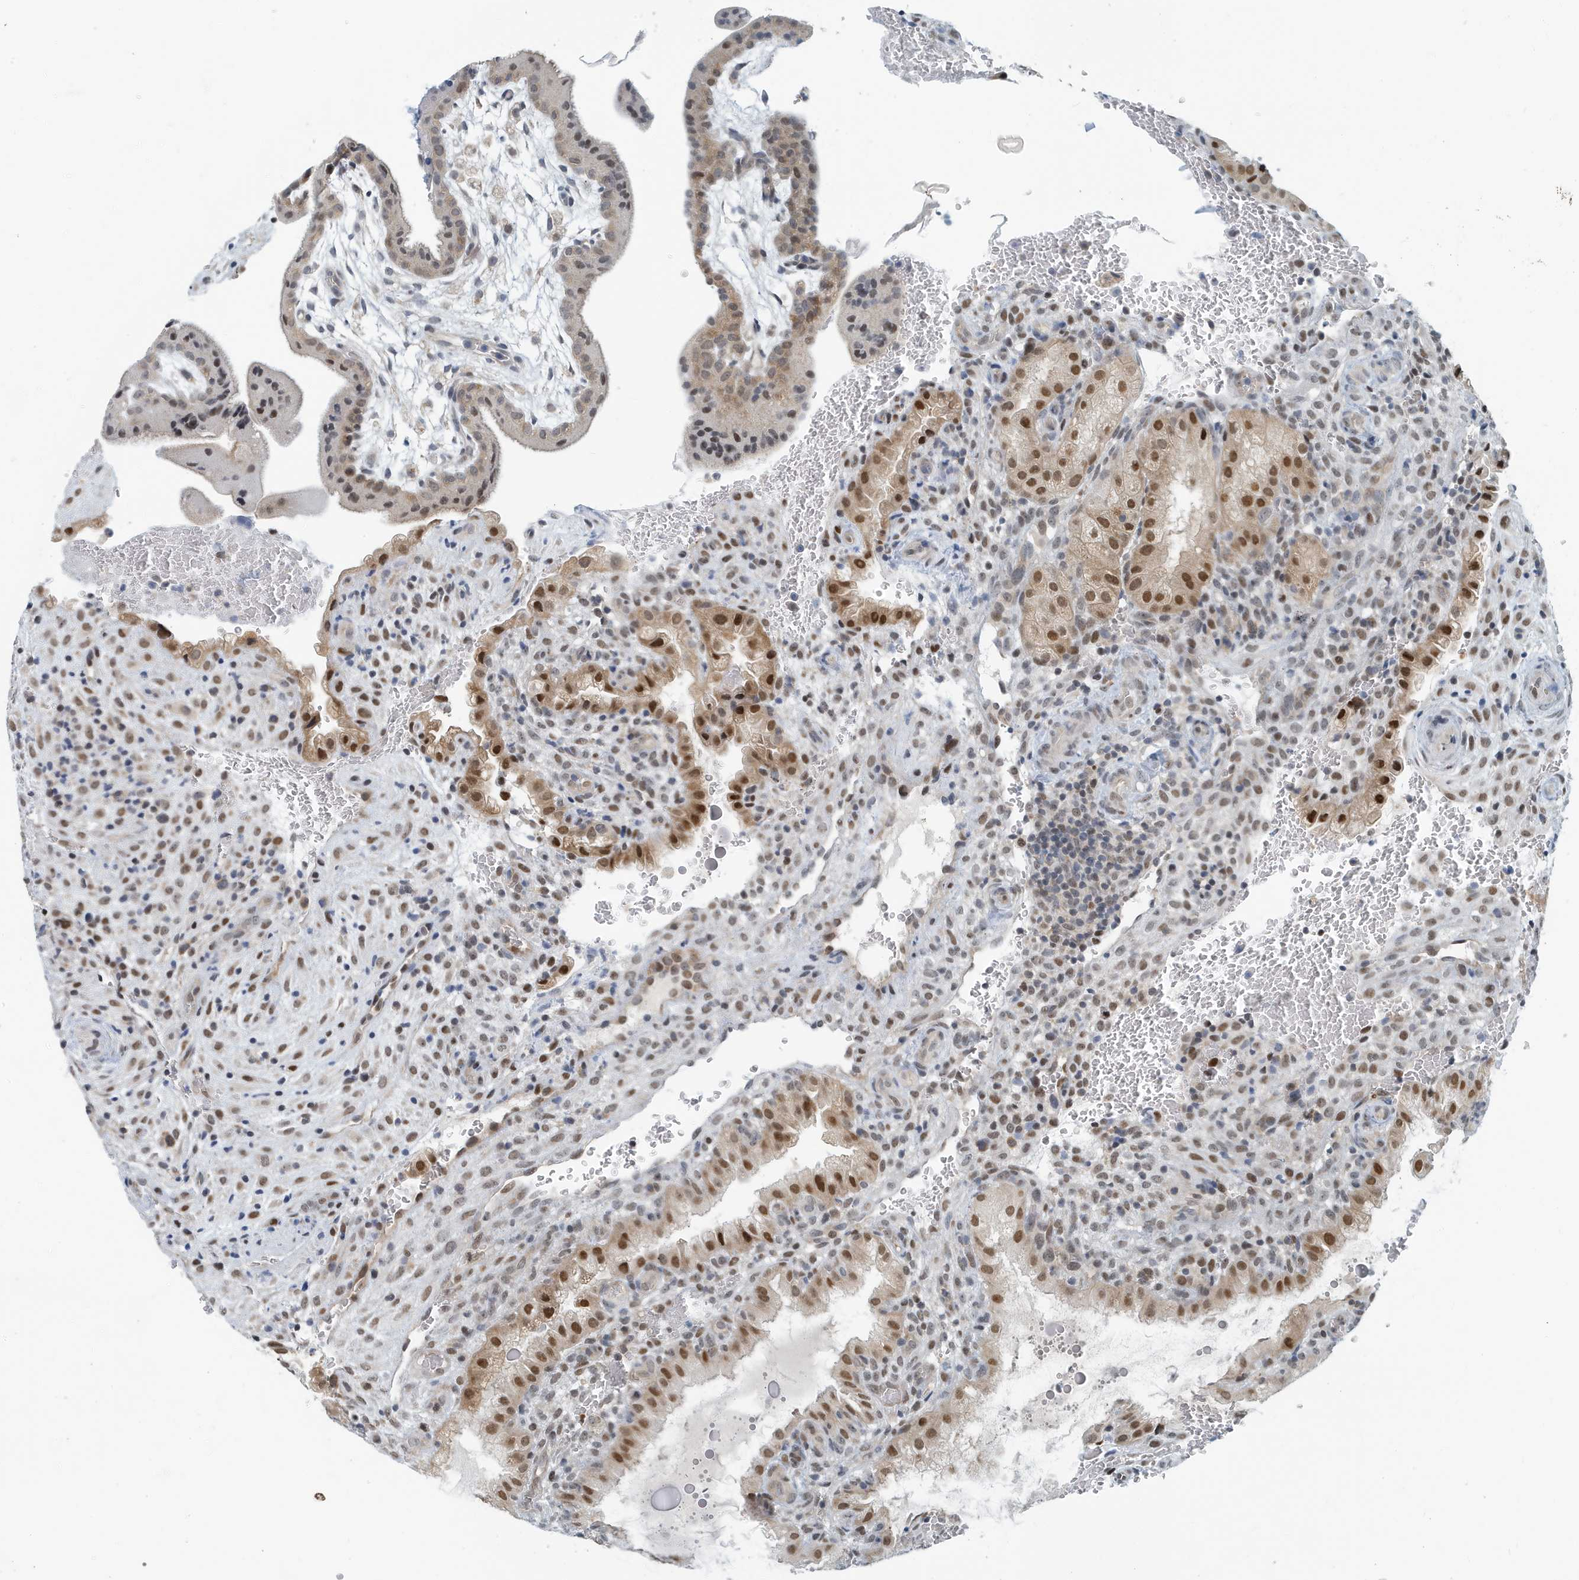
{"staining": {"intensity": "moderate", "quantity": ">75%", "location": "cytoplasmic/membranous,nuclear"}, "tissue": "placenta", "cell_type": "Decidual cells", "image_type": "normal", "snomed": [{"axis": "morphology", "description": "Normal tissue, NOS"}, {"axis": "topography", "description": "Placenta"}], "caption": "This micrograph reveals benign placenta stained with IHC to label a protein in brown. The cytoplasmic/membranous,nuclear of decidual cells show moderate positivity for the protein. Nuclei are counter-stained blue.", "gene": "KIF15", "patient": {"sex": "female", "age": 35}}